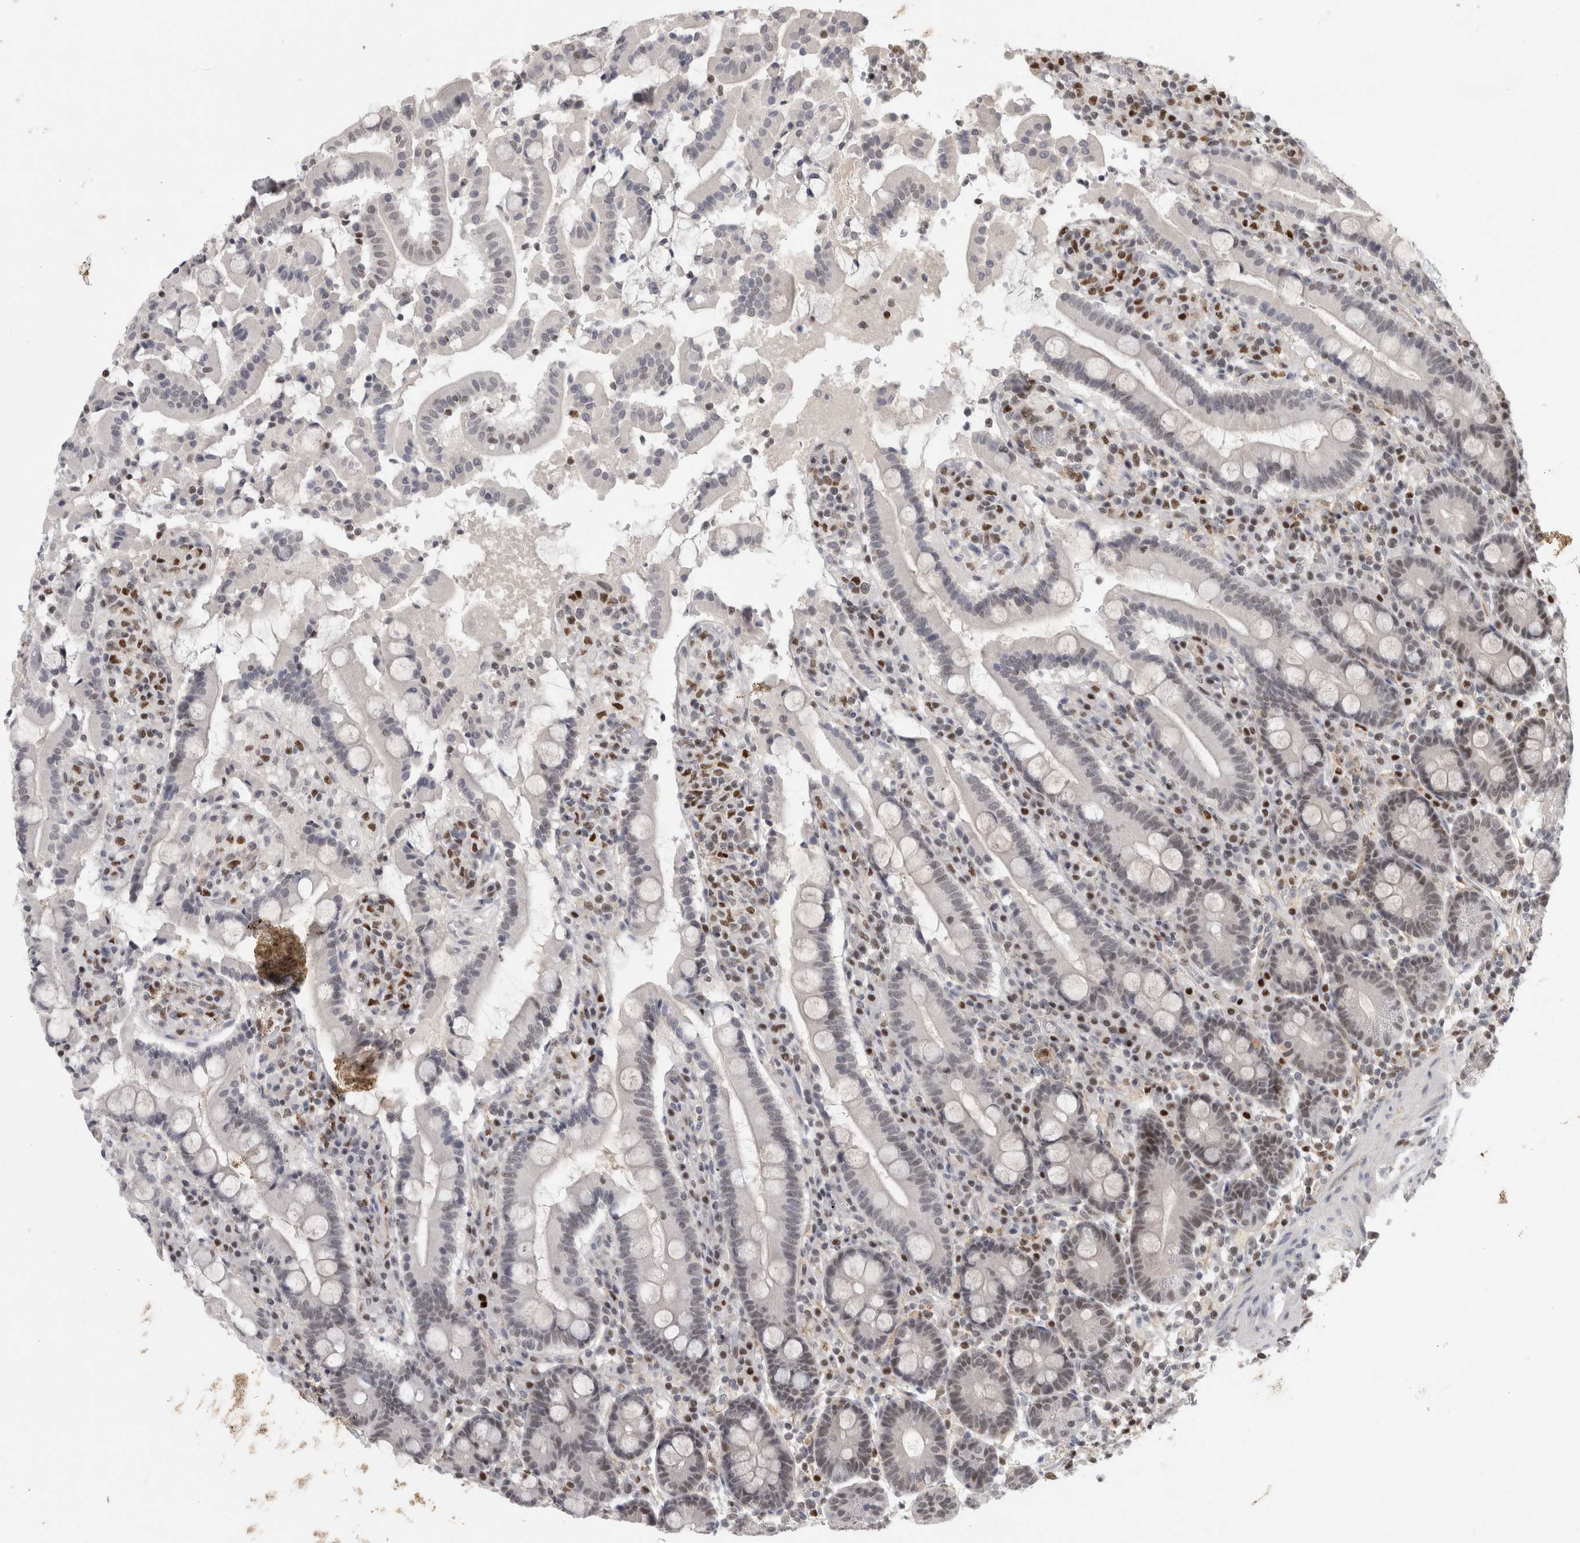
{"staining": {"intensity": "weak", "quantity": "<25%", "location": "nuclear"}, "tissue": "duodenum", "cell_type": "Glandular cells", "image_type": "normal", "snomed": [{"axis": "morphology", "description": "Normal tissue, NOS"}, {"axis": "topography", "description": "Small intestine, NOS"}], "caption": "IHC of unremarkable duodenum exhibits no expression in glandular cells.", "gene": "SRARP", "patient": {"sex": "female", "age": 71}}